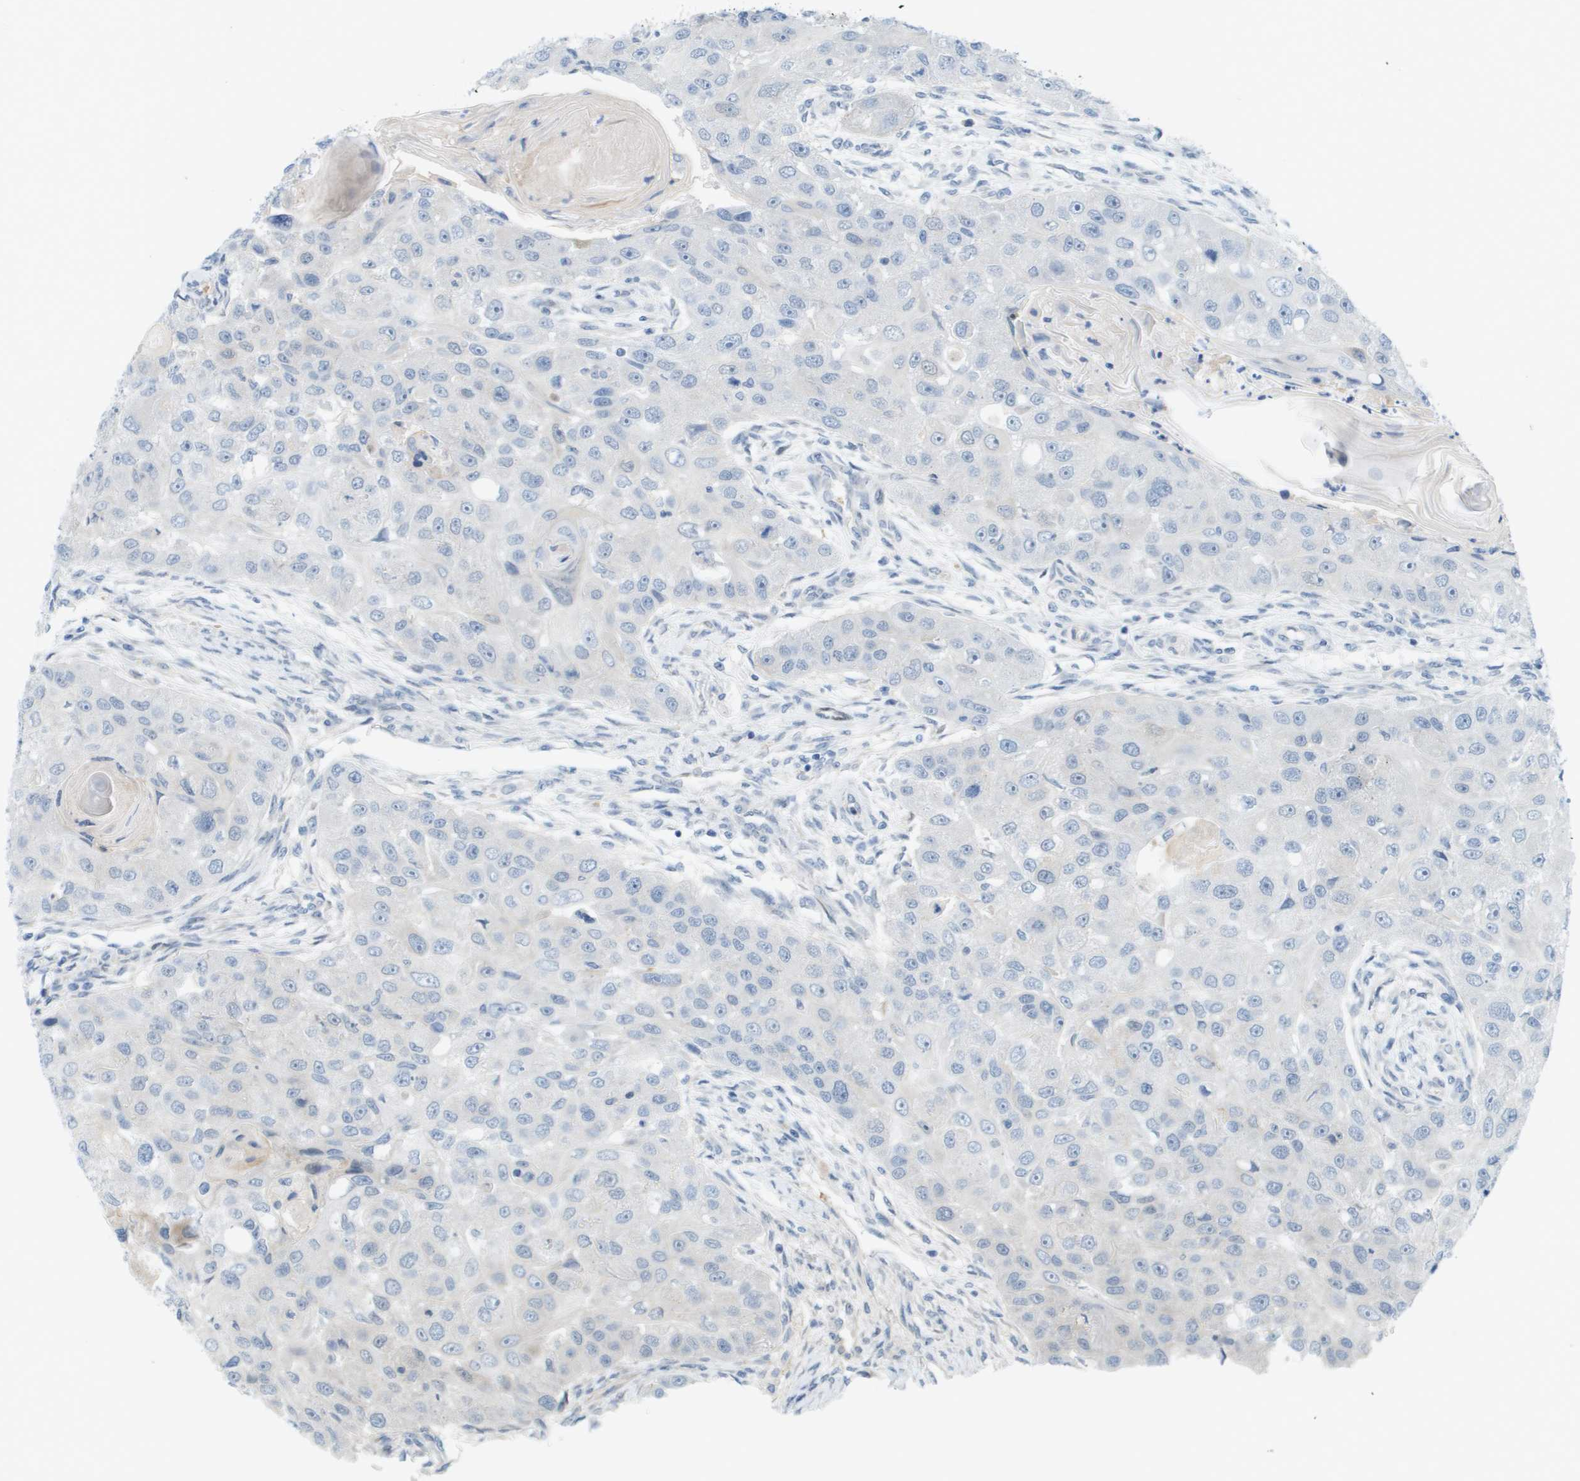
{"staining": {"intensity": "negative", "quantity": "none", "location": "none"}, "tissue": "head and neck cancer", "cell_type": "Tumor cells", "image_type": "cancer", "snomed": [{"axis": "morphology", "description": "Normal tissue, NOS"}, {"axis": "morphology", "description": "Squamous cell carcinoma, NOS"}, {"axis": "topography", "description": "Skeletal muscle"}, {"axis": "topography", "description": "Head-Neck"}], "caption": "High power microscopy image of an IHC micrograph of head and neck squamous cell carcinoma, revealing no significant staining in tumor cells.", "gene": "CUL9", "patient": {"sex": "male", "age": 51}}